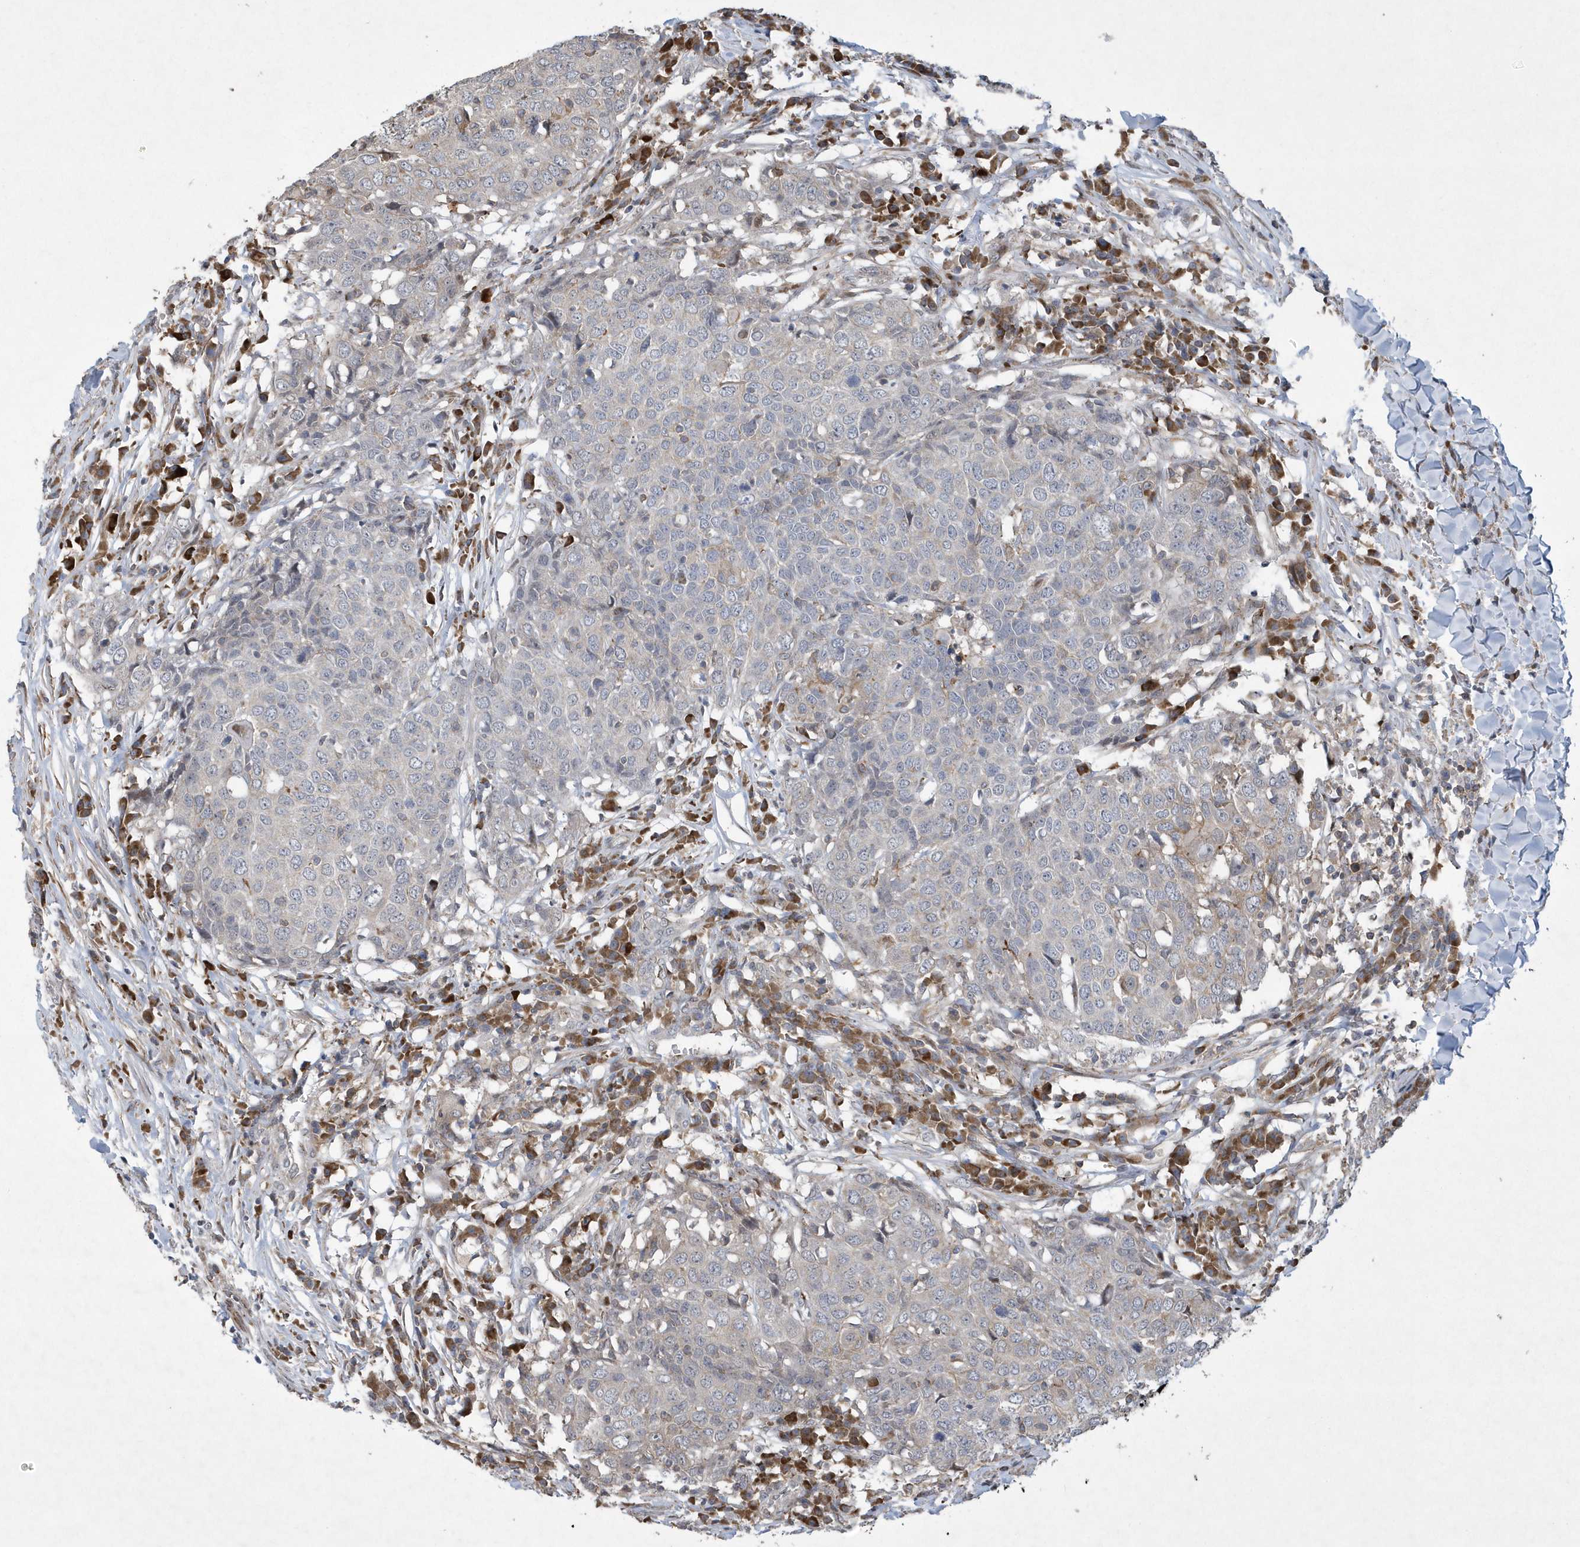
{"staining": {"intensity": "negative", "quantity": "none", "location": "none"}, "tissue": "head and neck cancer", "cell_type": "Tumor cells", "image_type": "cancer", "snomed": [{"axis": "morphology", "description": "Squamous cell carcinoma, NOS"}, {"axis": "topography", "description": "Head-Neck"}], "caption": "Micrograph shows no significant protein staining in tumor cells of head and neck cancer.", "gene": "N4BP2", "patient": {"sex": "male", "age": 66}}